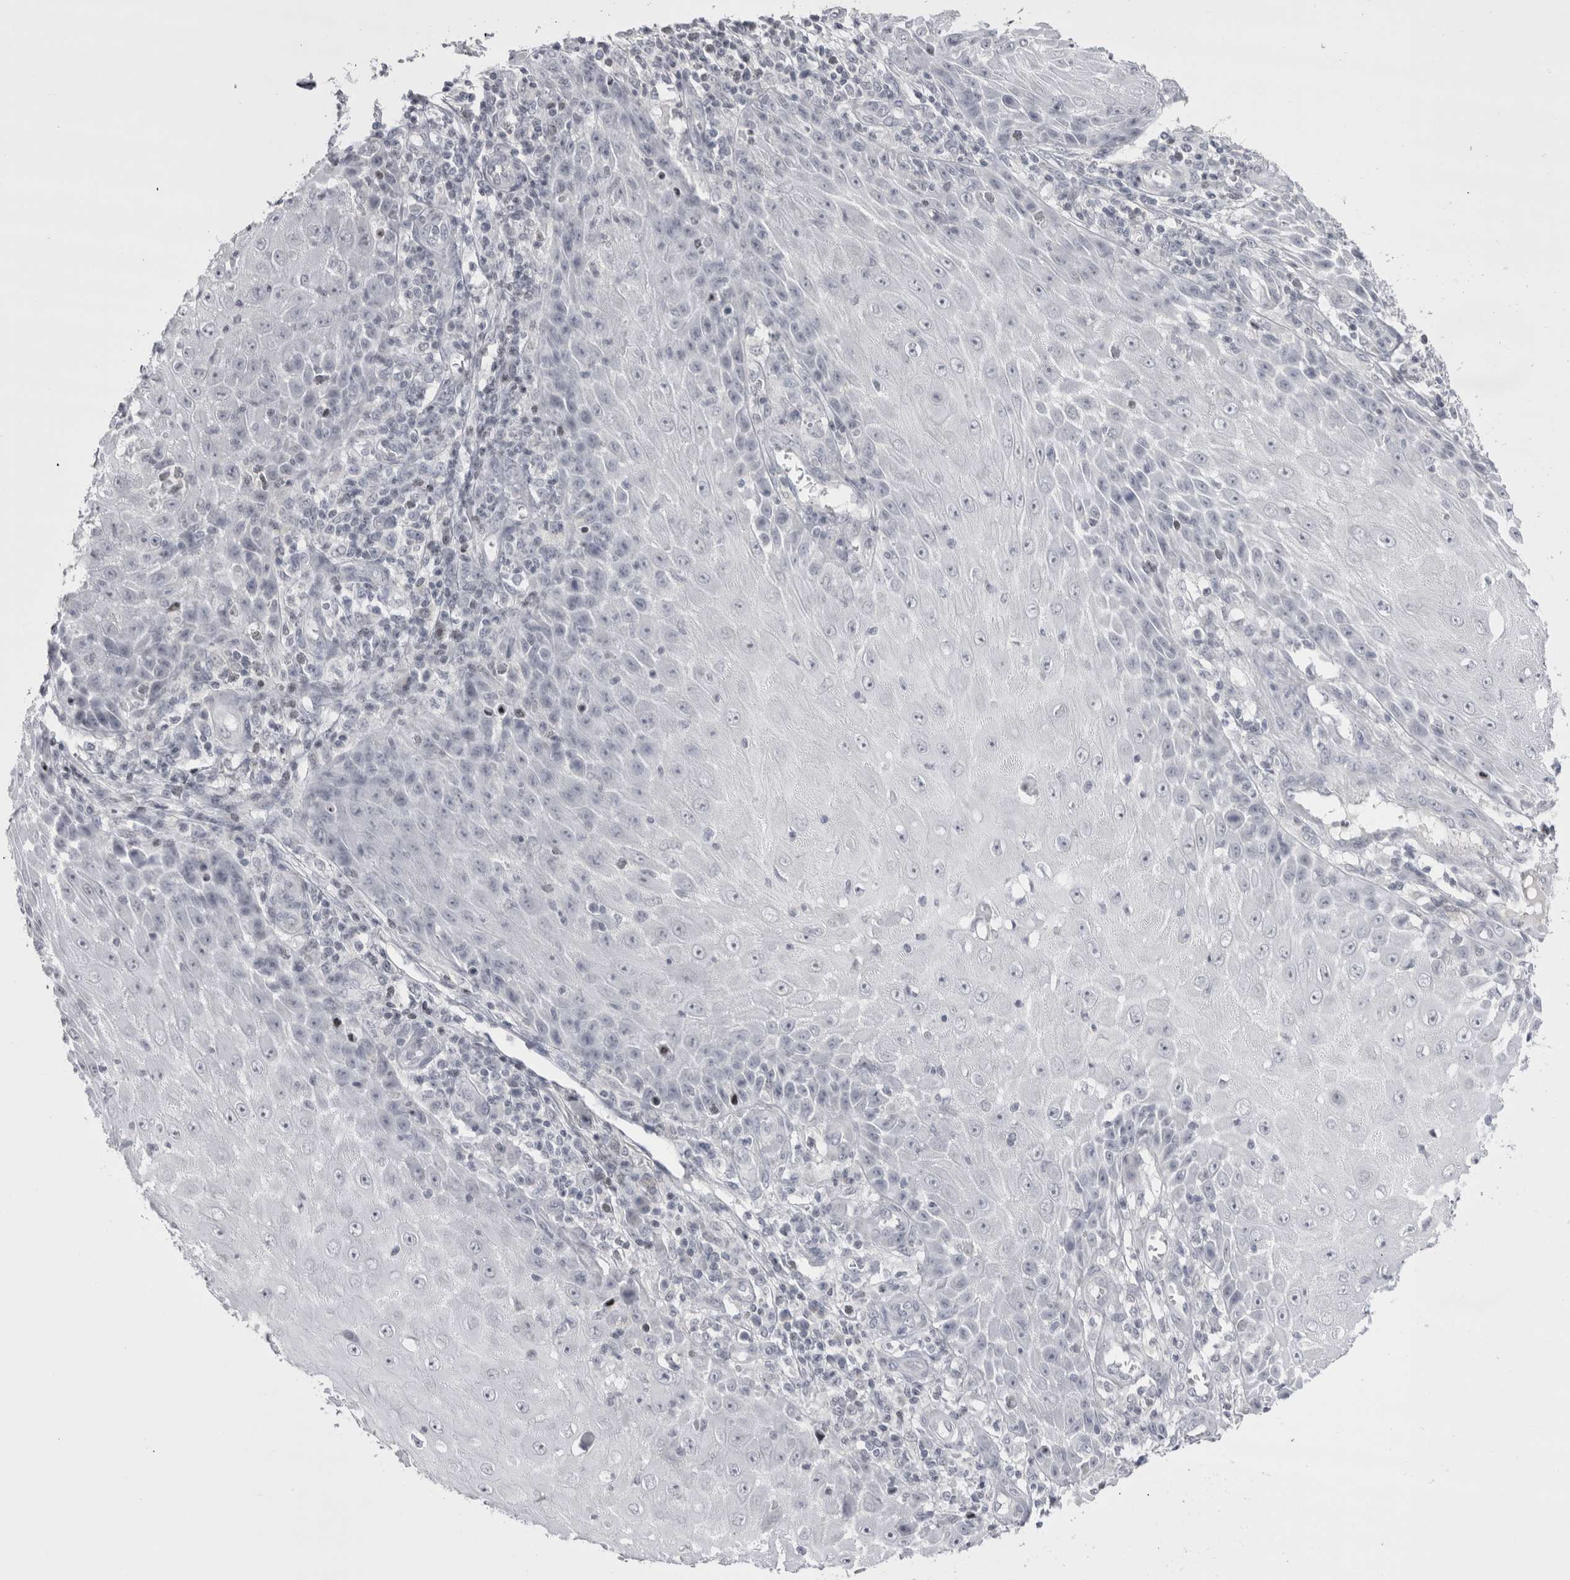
{"staining": {"intensity": "negative", "quantity": "none", "location": "none"}, "tissue": "skin cancer", "cell_type": "Tumor cells", "image_type": "cancer", "snomed": [{"axis": "morphology", "description": "Squamous cell carcinoma, NOS"}, {"axis": "topography", "description": "Skin"}], "caption": "This is an immunohistochemistry micrograph of squamous cell carcinoma (skin). There is no expression in tumor cells.", "gene": "FNDC8", "patient": {"sex": "female", "age": 73}}